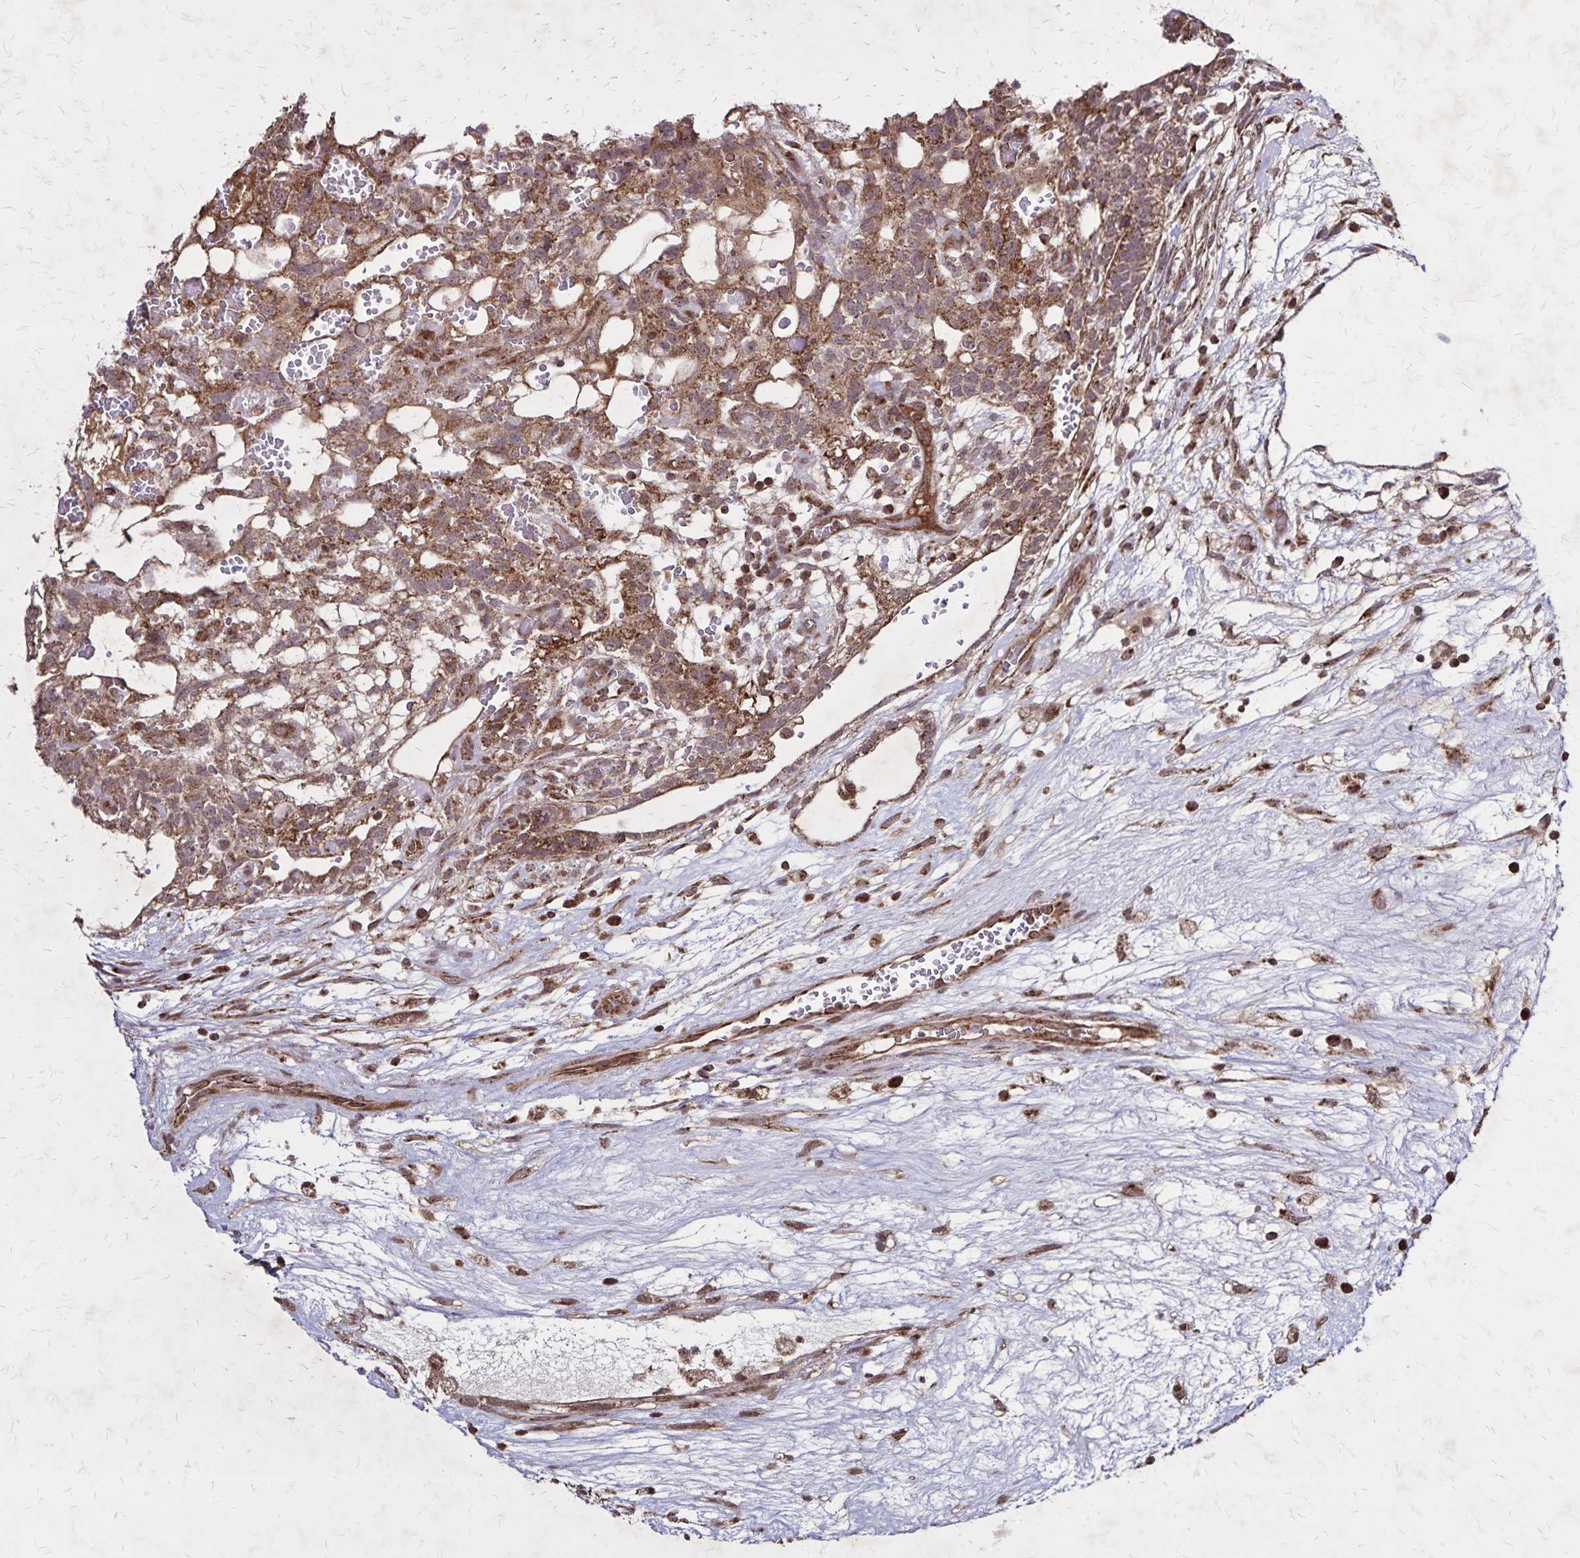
{"staining": {"intensity": "moderate", "quantity": ">75%", "location": "cytoplasmic/membranous"}, "tissue": "testis cancer", "cell_type": "Tumor cells", "image_type": "cancer", "snomed": [{"axis": "morphology", "description": "Normal tissue, NOS"}, {"axis": "morphology", "description": "Carcinoma, Embryonal, NOS"}, {"axis": "topography", "description": "Testis"}], "caption": "Immunohistochemical staining of human testis cancer (embryonal carcinoma) displays moderate cytoplasmic/membranous protein staining in approximately >75% of tumor cells. Using DAB (3,3'-diaminobenzidine) (brown) and hematoxylin (blue) stains, captured at high magnification using brightfield microscopy.", "gene": "NFS1", "patient": {"sex": "male", "age": 32}}